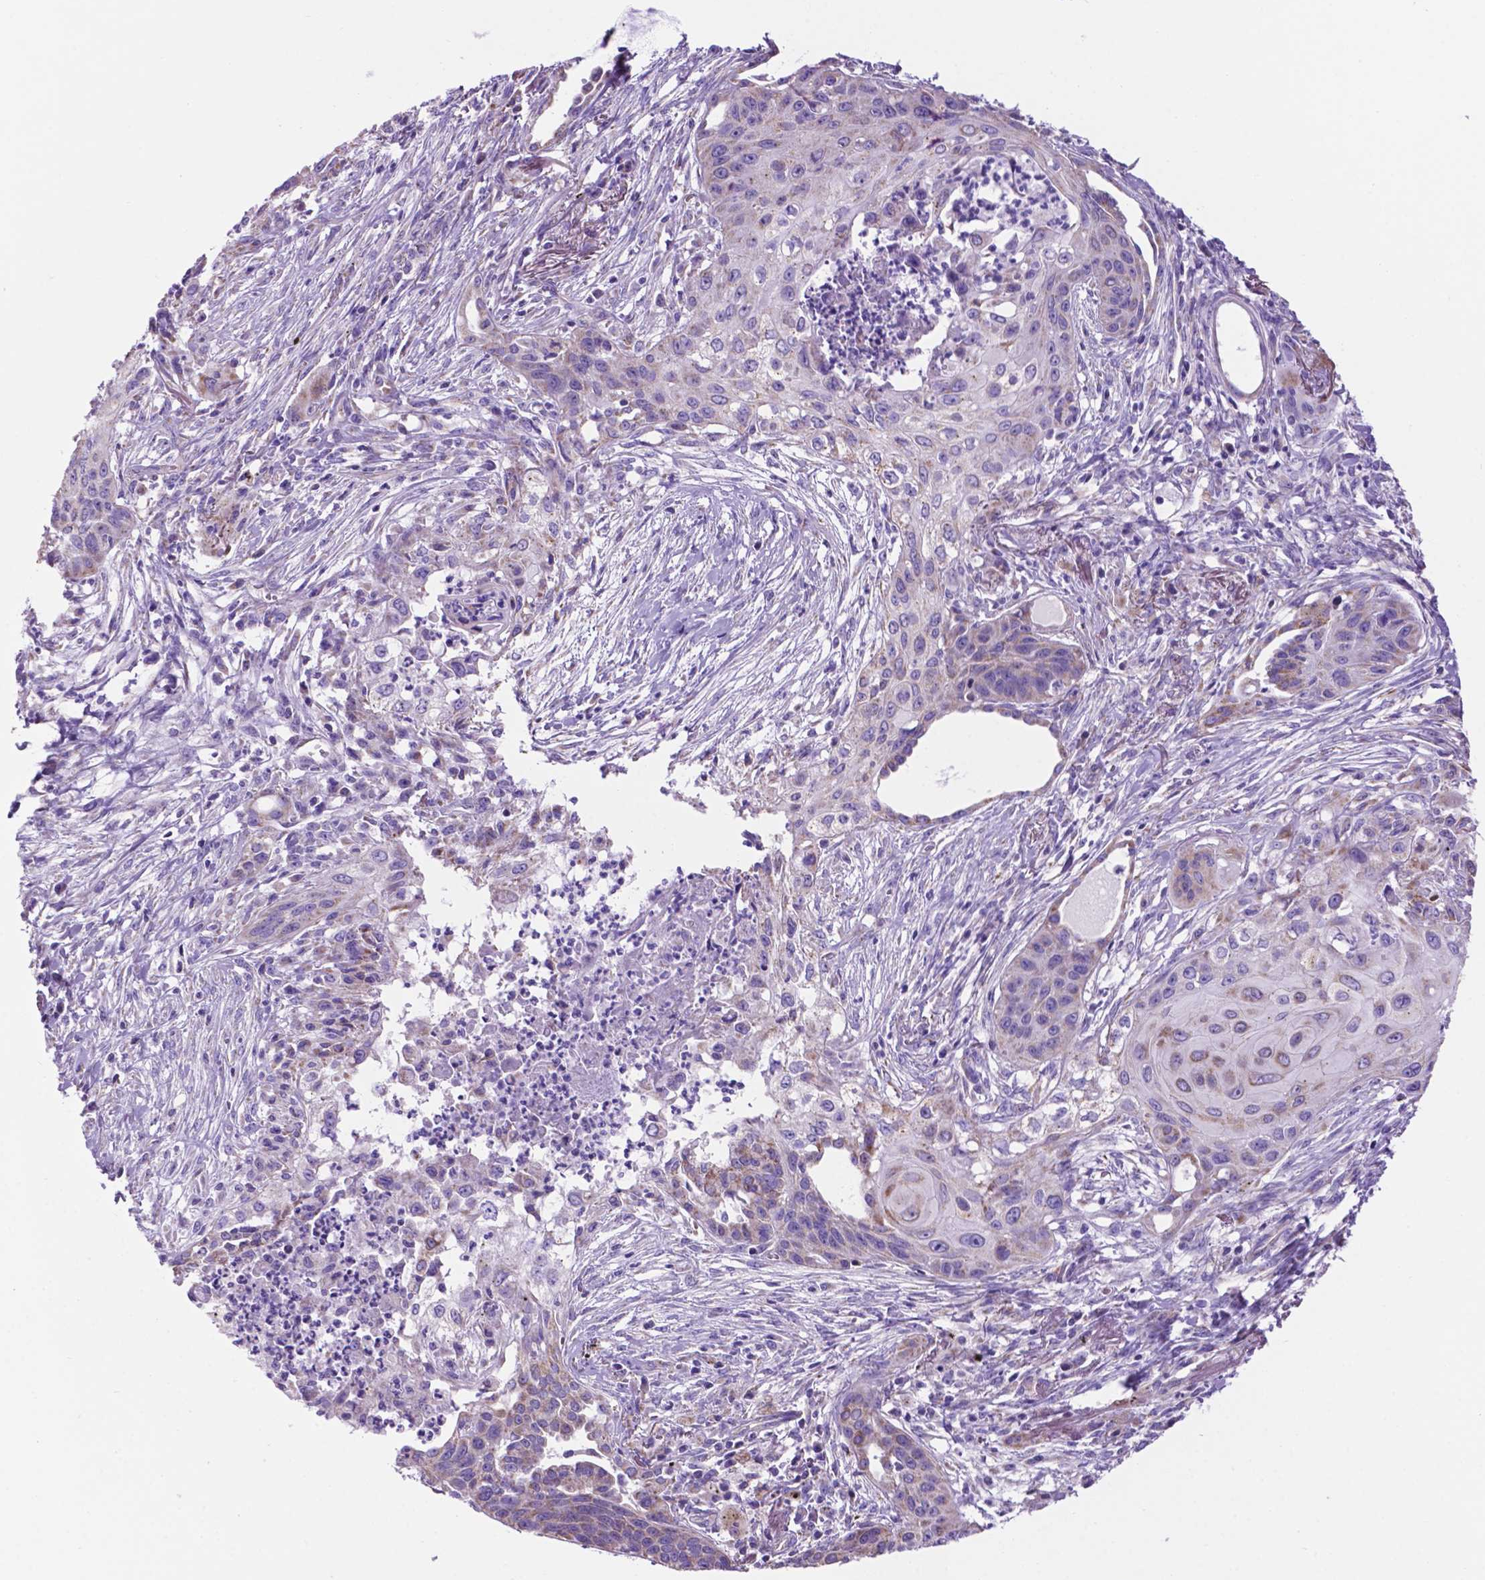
{"staining": {"intensity": "weak", "quantity": "<25%", "location": "cytoplasmic/membranous"}, "tissue": "lung cancer", "cell_type": "Tumor cells", "image_type": "cancer", "snomed": [{"axis": "morphology", "description": "Squamous cell carcinoma, NOS"}, {"axis": "topography", "description": "Lung"}], "caption": "The IHC histopathology image has no significant positivity in tumor cells of lung squamous cell carcinoma tissue.", "gene": "TMEM121B", "patient": {"sex": "male", "age": 71}}